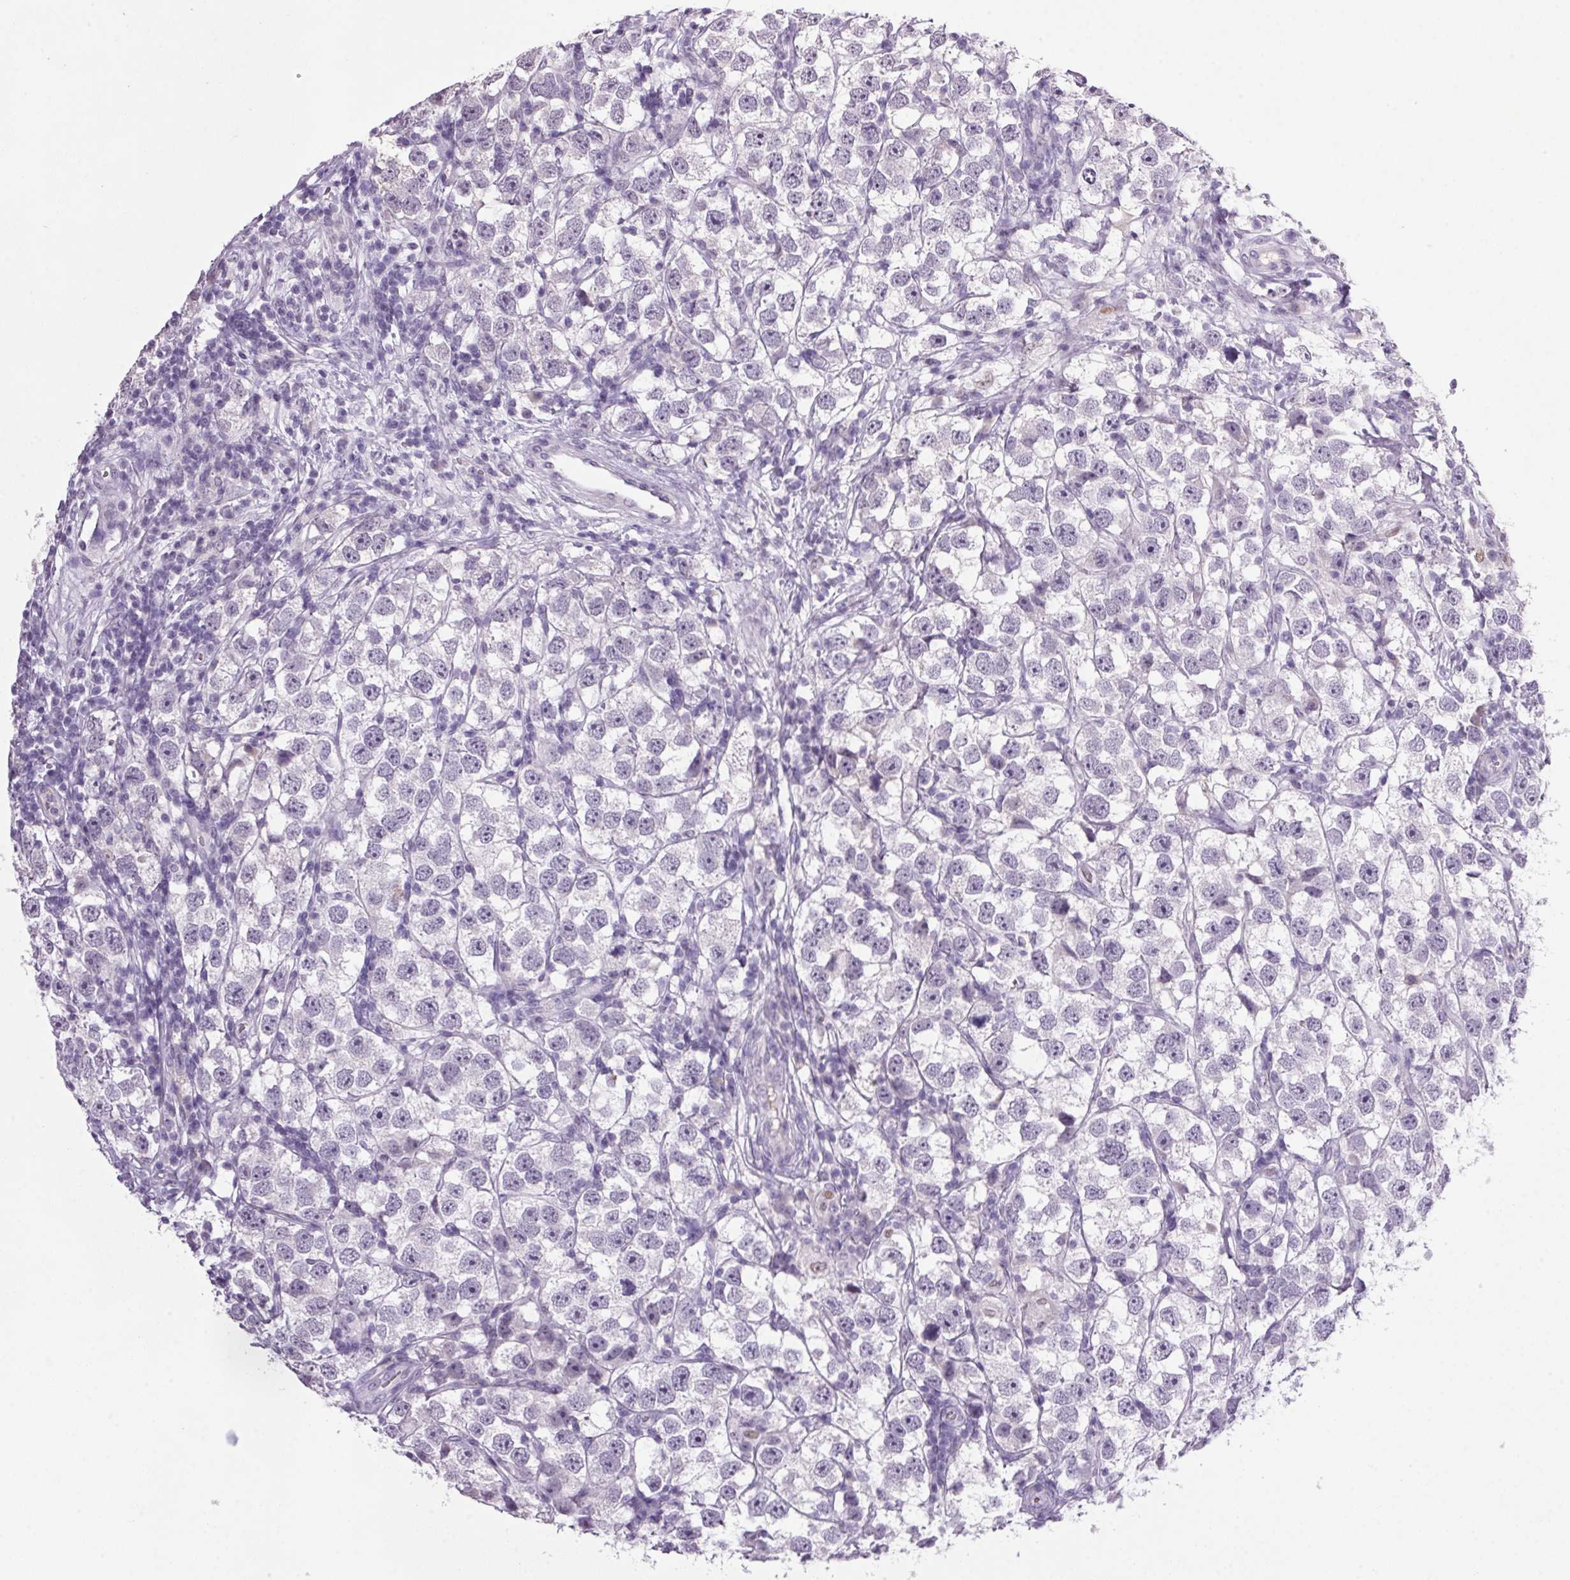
{"staining": {"intensity": "negative", "quantity": "none", "location": "none"}, "tissue": "testis cancer", "cell_type": "Tumor cells", "image_type": "cancer", "snomed": [{"axis": "morphology", "description": "Seminoma, NOS"}, {"axis": "topography", "description": "Testis"}], "caption": "Testis cancer stained for a protein using immunohistochemistry (IHC) reveals no expression tumor cells.", "gene": "TRDN", "patient": {"sex": "male", "age": 26}}